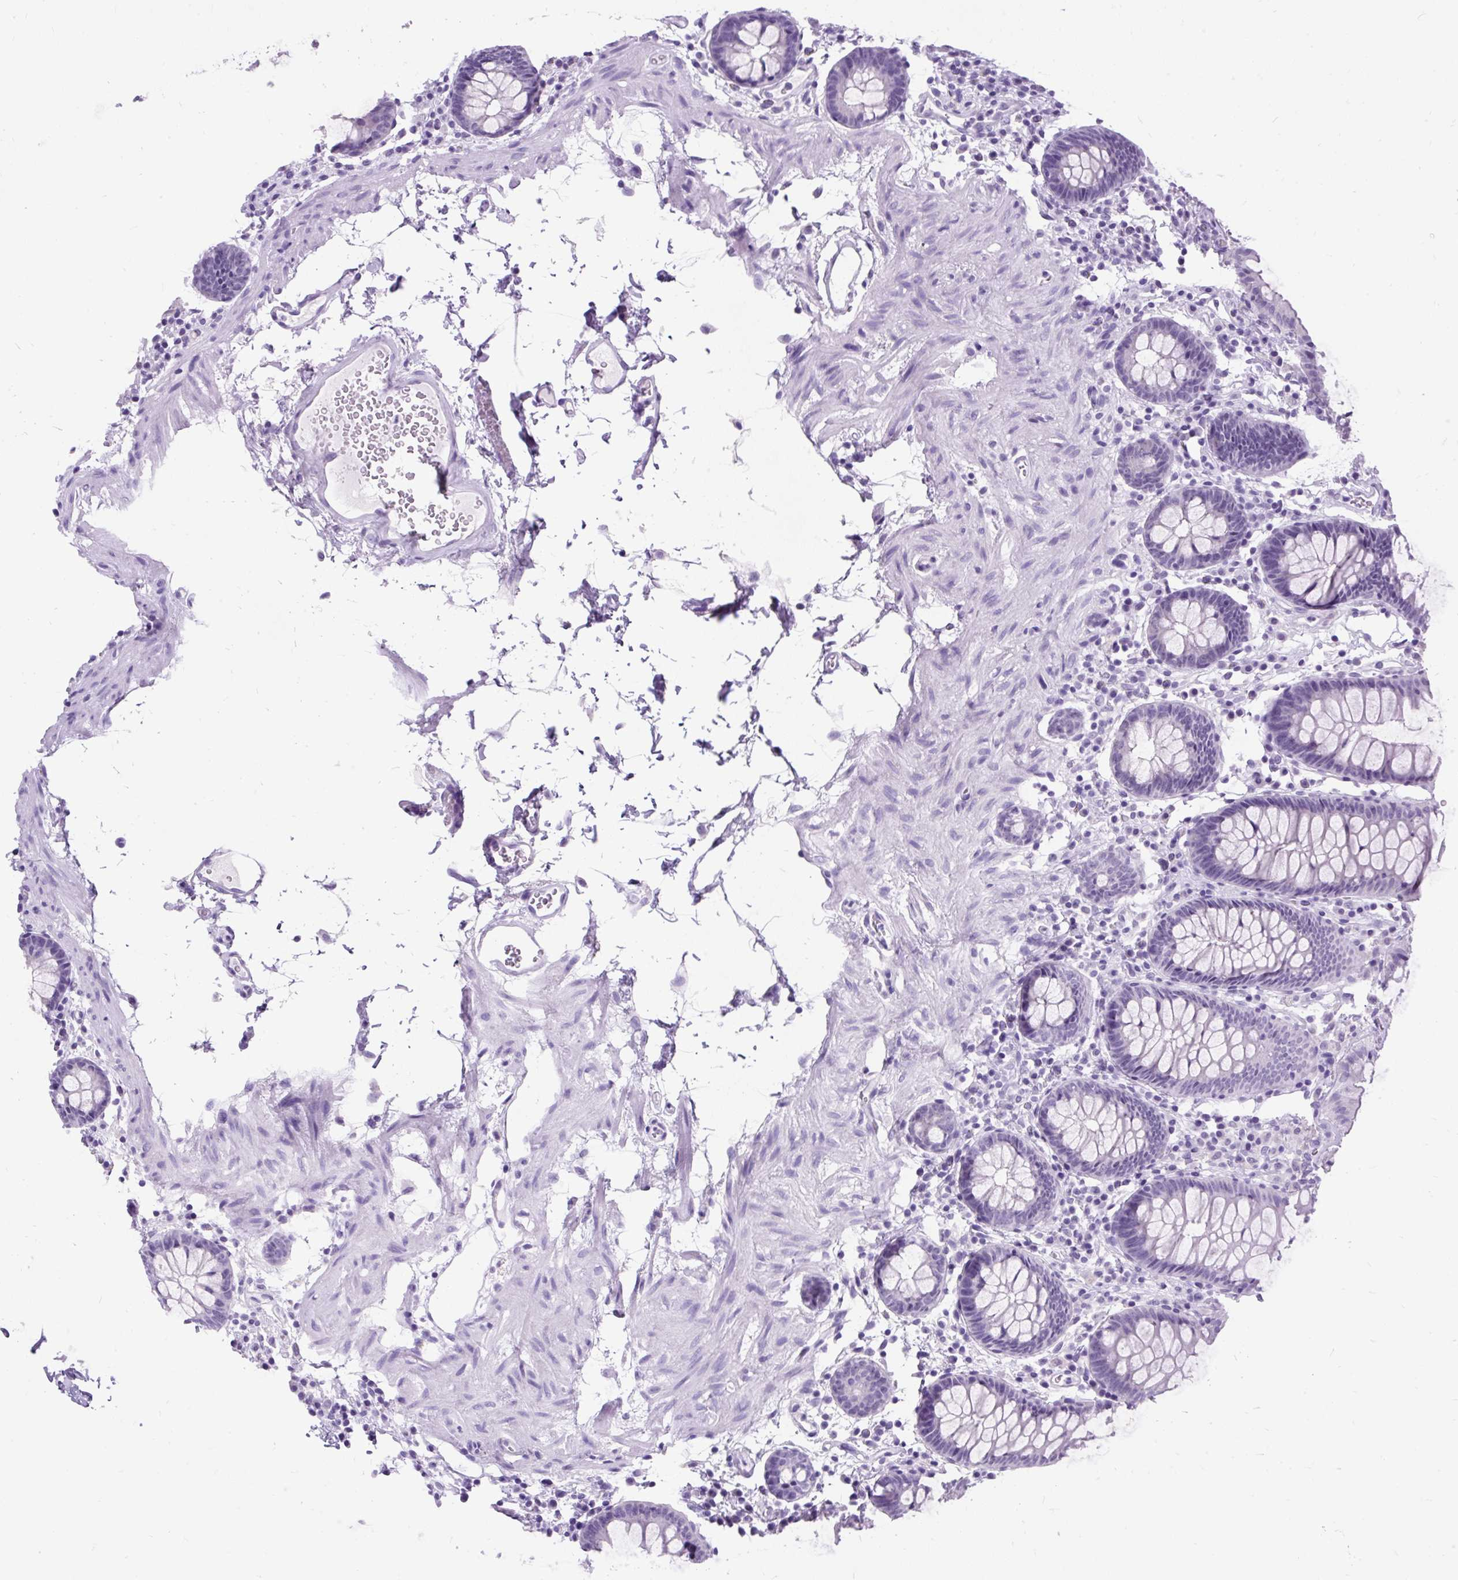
{"staining": {"intensity": "negative", "quantity": "none", "location": "none"}, "tissue": "colon", "cell_type": "Endothelial cells", "image_type": "normal", "snomed": [{"axis": "morphology", "description": "Normal tissue, NOS"}, {"axis": "topography", "description": "Colon"}, {"axis": "topography", "description": "Peripheral nerve tissue"}], "caption": "IHC of unremarkable colon shows no expression in endothelial cells.", "gene": "SCGB1A1", "patient": {"sex": "male", "age": 84}}